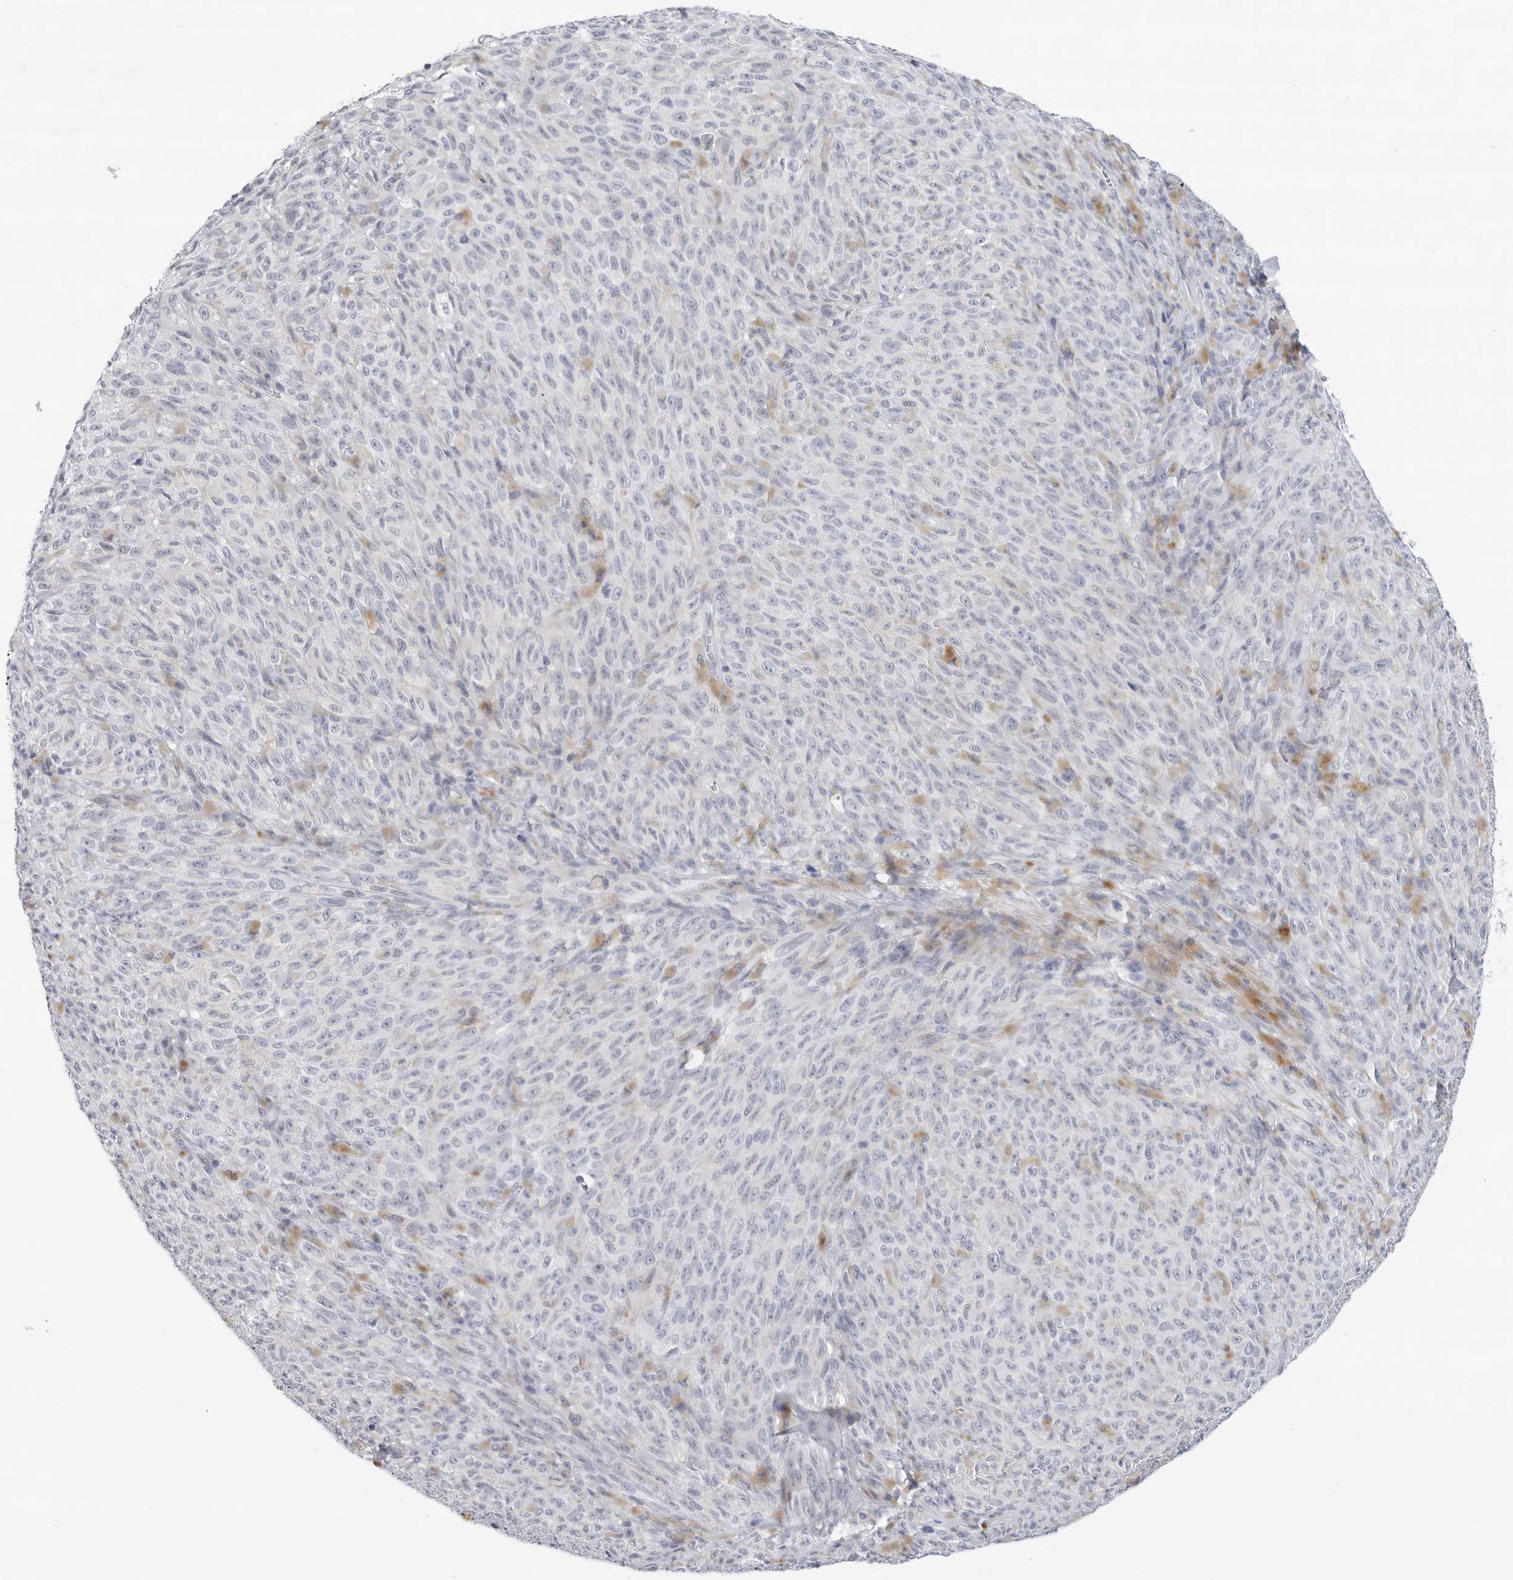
{"staining": {"intensity": "negative", "quantity": "none", "location": "none"}, "tissue": "melanoma", "cell_type": "Tumor cells", "image_type": "cancer", "snomed": [{"axis": "morphology", "description": "Malignant melanoma, NOS"}, {"axis": "topography", "description": "Skin"}], "caption": "High magnification brightfield microscopy of melanoma stained with DAB (brown) and counterstained with hematoxylin (blue): tumor cells show no significant staining.", "gene": "SLC19A1", "patient": {"sex": "female", "age": 82}}